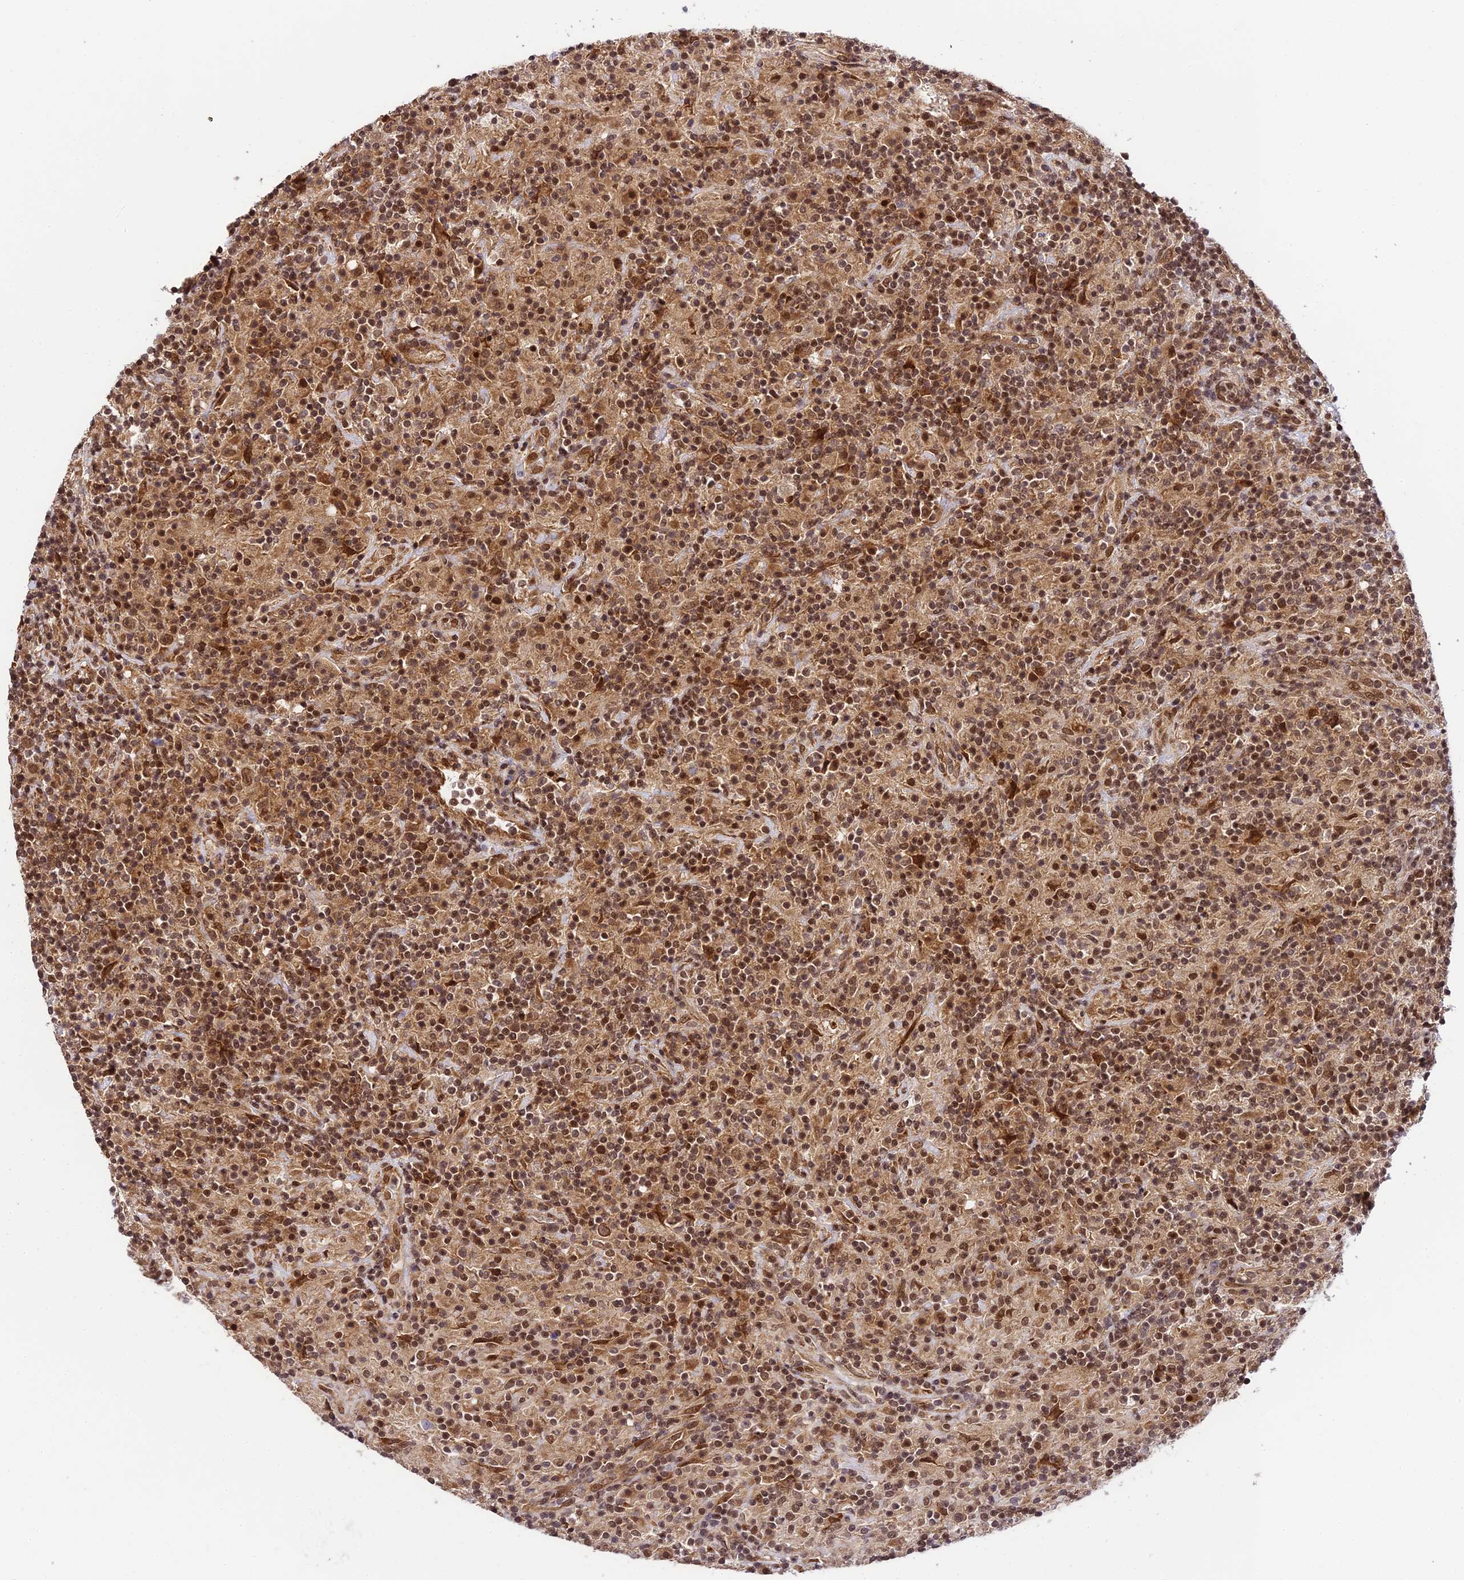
{"staining": {"intensity": "moderate", "quantity": ">75%", "location": "nuclear"}, "tissue": "lymphoma", "cell_type": "Tumor cells", "image_type": "cancer", "snomed": [{"axis": "morphology", "description": "Hodgkin's disease, NOS"}, {"axis": "topography", "description": "Lymph node"}], "caption": "Protein expression analysis of human Hodgkin's disease reveals moderate nuclear expression in approximately >75% of tumor cells.", "gene": "TRIM22", "patient": {"sex": "male", "age": 70}}